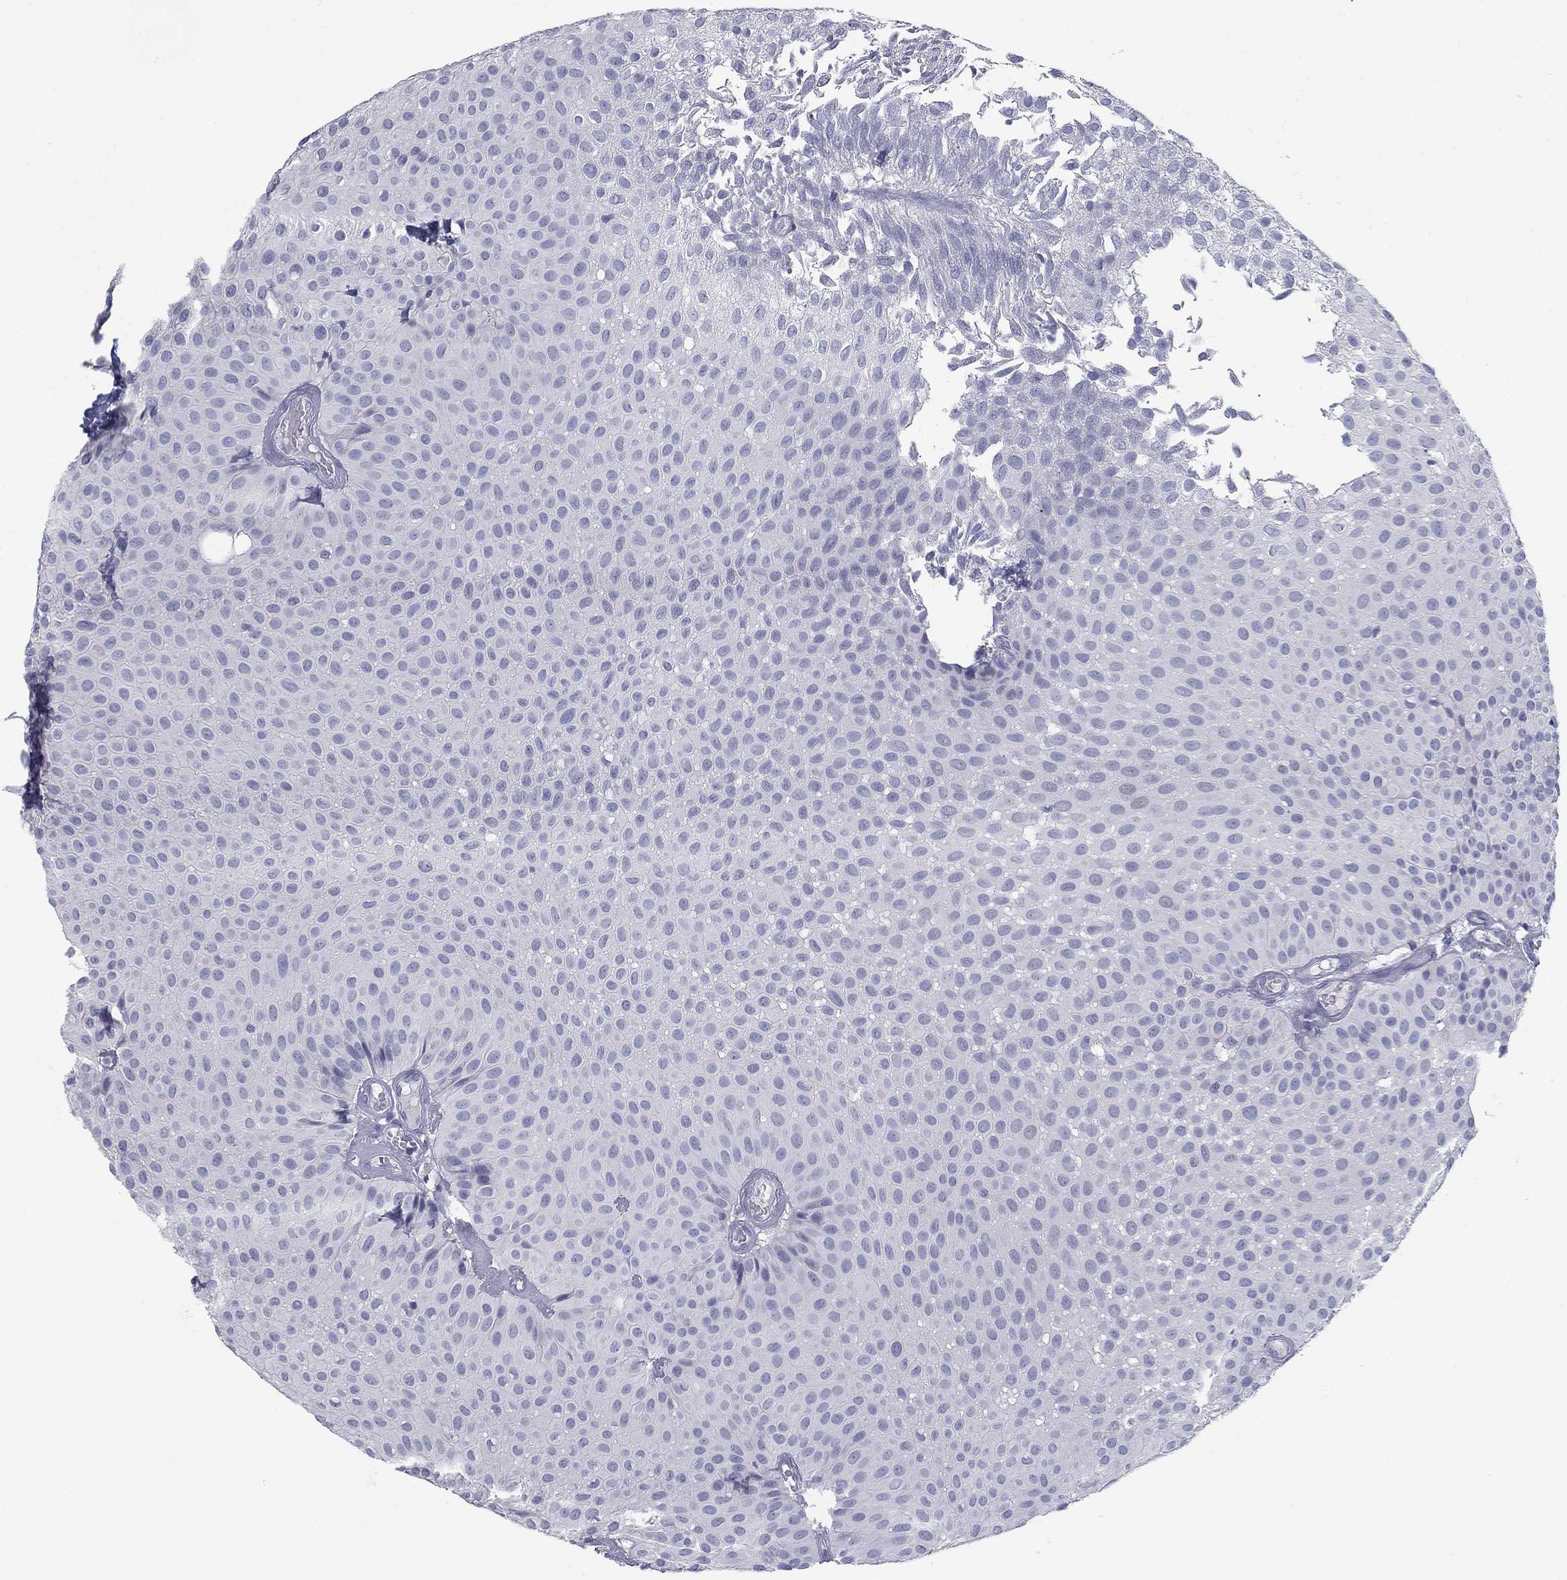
{"staining": {"intensity": "negative", "quantity": "none", "location": "none"}, "tissue": "urothelial cancer", "cell_type": "Tumor cells", "image_type": "cancer", "snomed": [{"axis": "morphology", "description": "Urothelial carcinoma, Low grade"}, {"axis": "topography", "description": "Urinary bladder"}], "caption": "Immunohistochemistry photomicrograph of neoplastic tissue: urothelial cancer stained with DAB (3,3'-diaminobenzidine) displays no significant protein expression in tumor cells. Brightfield microscopy of immunohistochemistry stained with DAB (brown) and hematoxylin (blue), captured at high magnification.", "gene": "CALB1", "patient": {"sex": "male", "age": 64}}